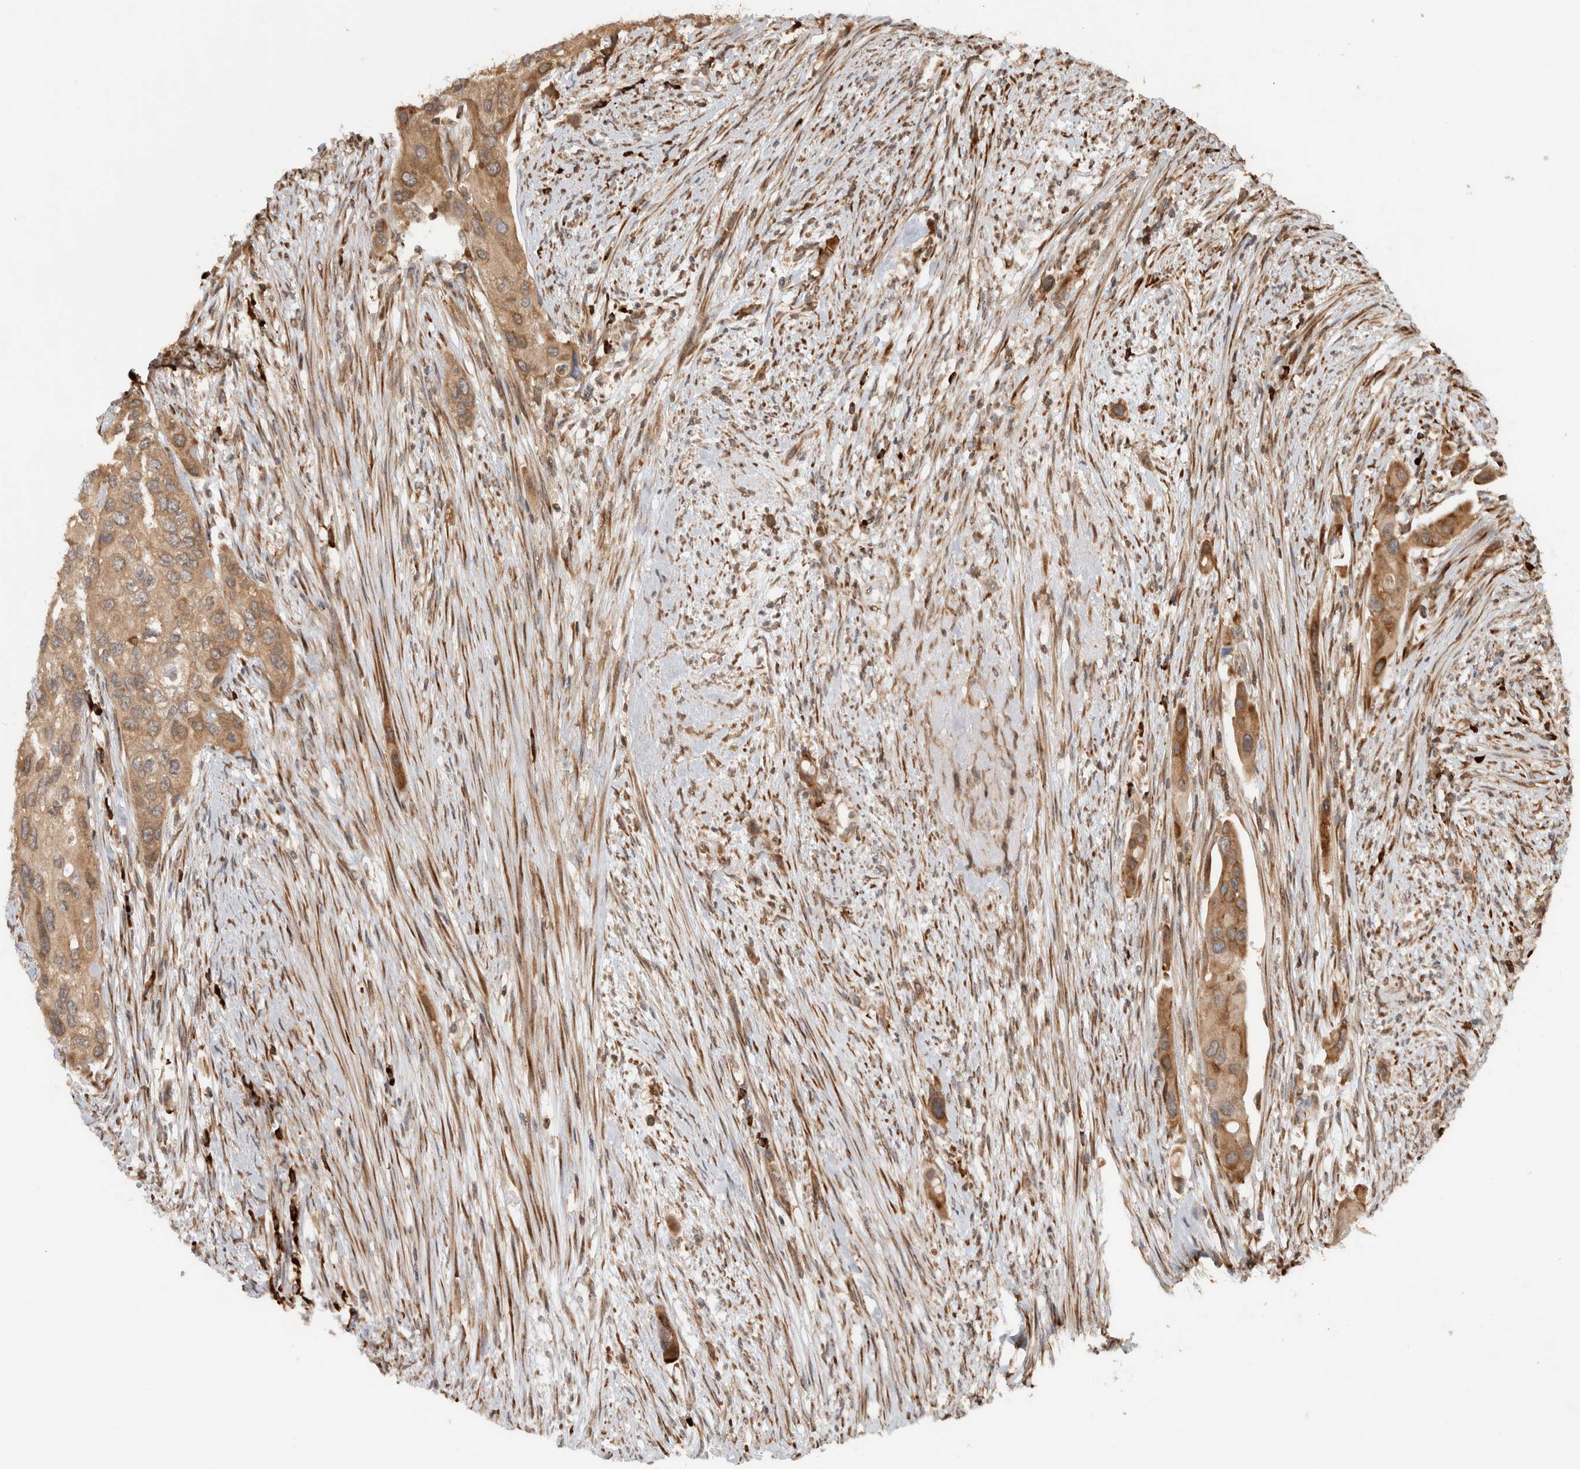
{"staining": {"intensity": "moderate", "quantity": ">75%", "location": "cytoplasmic/membranous"}, "tissue": "urothelial cancer", "cell_type": "Tumor cells", "image_type": "cancer", "snomed": [{"axis": "morphology", "description": "Urothelial carcinoma, High grade"}, {"axis": "topography", "description": "Urinary bladder"}], "caption": "A brown stain highlights moderate cytoplasmic/membranous expression of a protein in human urothelial carcinoma (high-grade) tumor cells. The staining was performed using DAB, with brown indicating positive protein expression. Nuclei are stained blue with hematoxylin.", "gene": "CNTROB", "patient": {"sex": "female", "age": 56}}